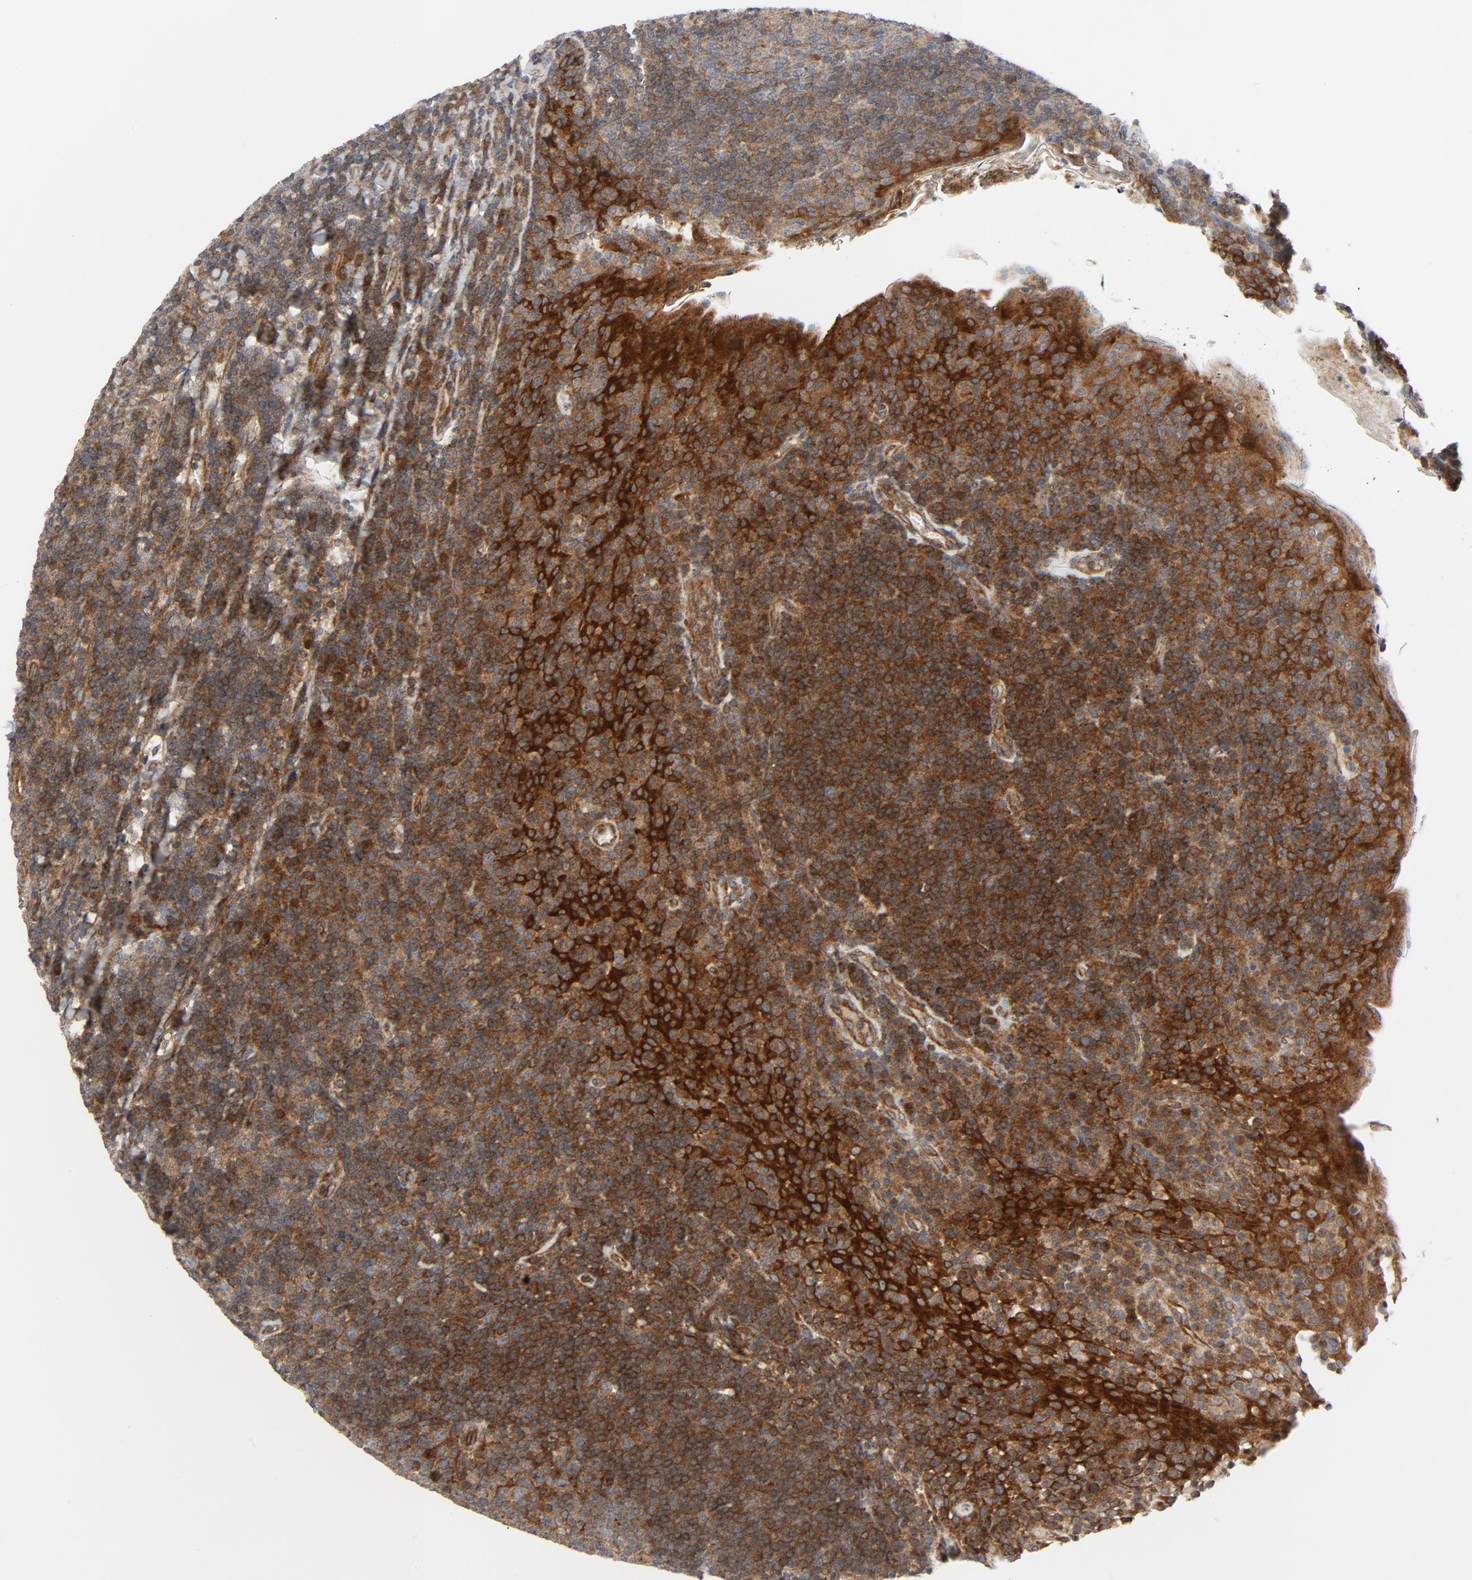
{"staining": {"intensity": "moderate", "quantity": ">75%", "location": "cytoplasmic/membranous"}, "tissue": "tonsil", "cell_type": "Germinal center cells", "image_type": "normal", "snomed": [{"axis": "morphology", "description": "Normal tissue, NOS"}, {"axis": "topography", "description": "Tonsil"}], "caption": "Tonsil stained with DAB immunohistochemistry displays medium levels of moderate cytoplasmic/membranous staining in about >75% of germinal center cells. Nuclei are stained in blue.", "gene": "TSG101", "patient": {"sex": "male", "age": 17}}